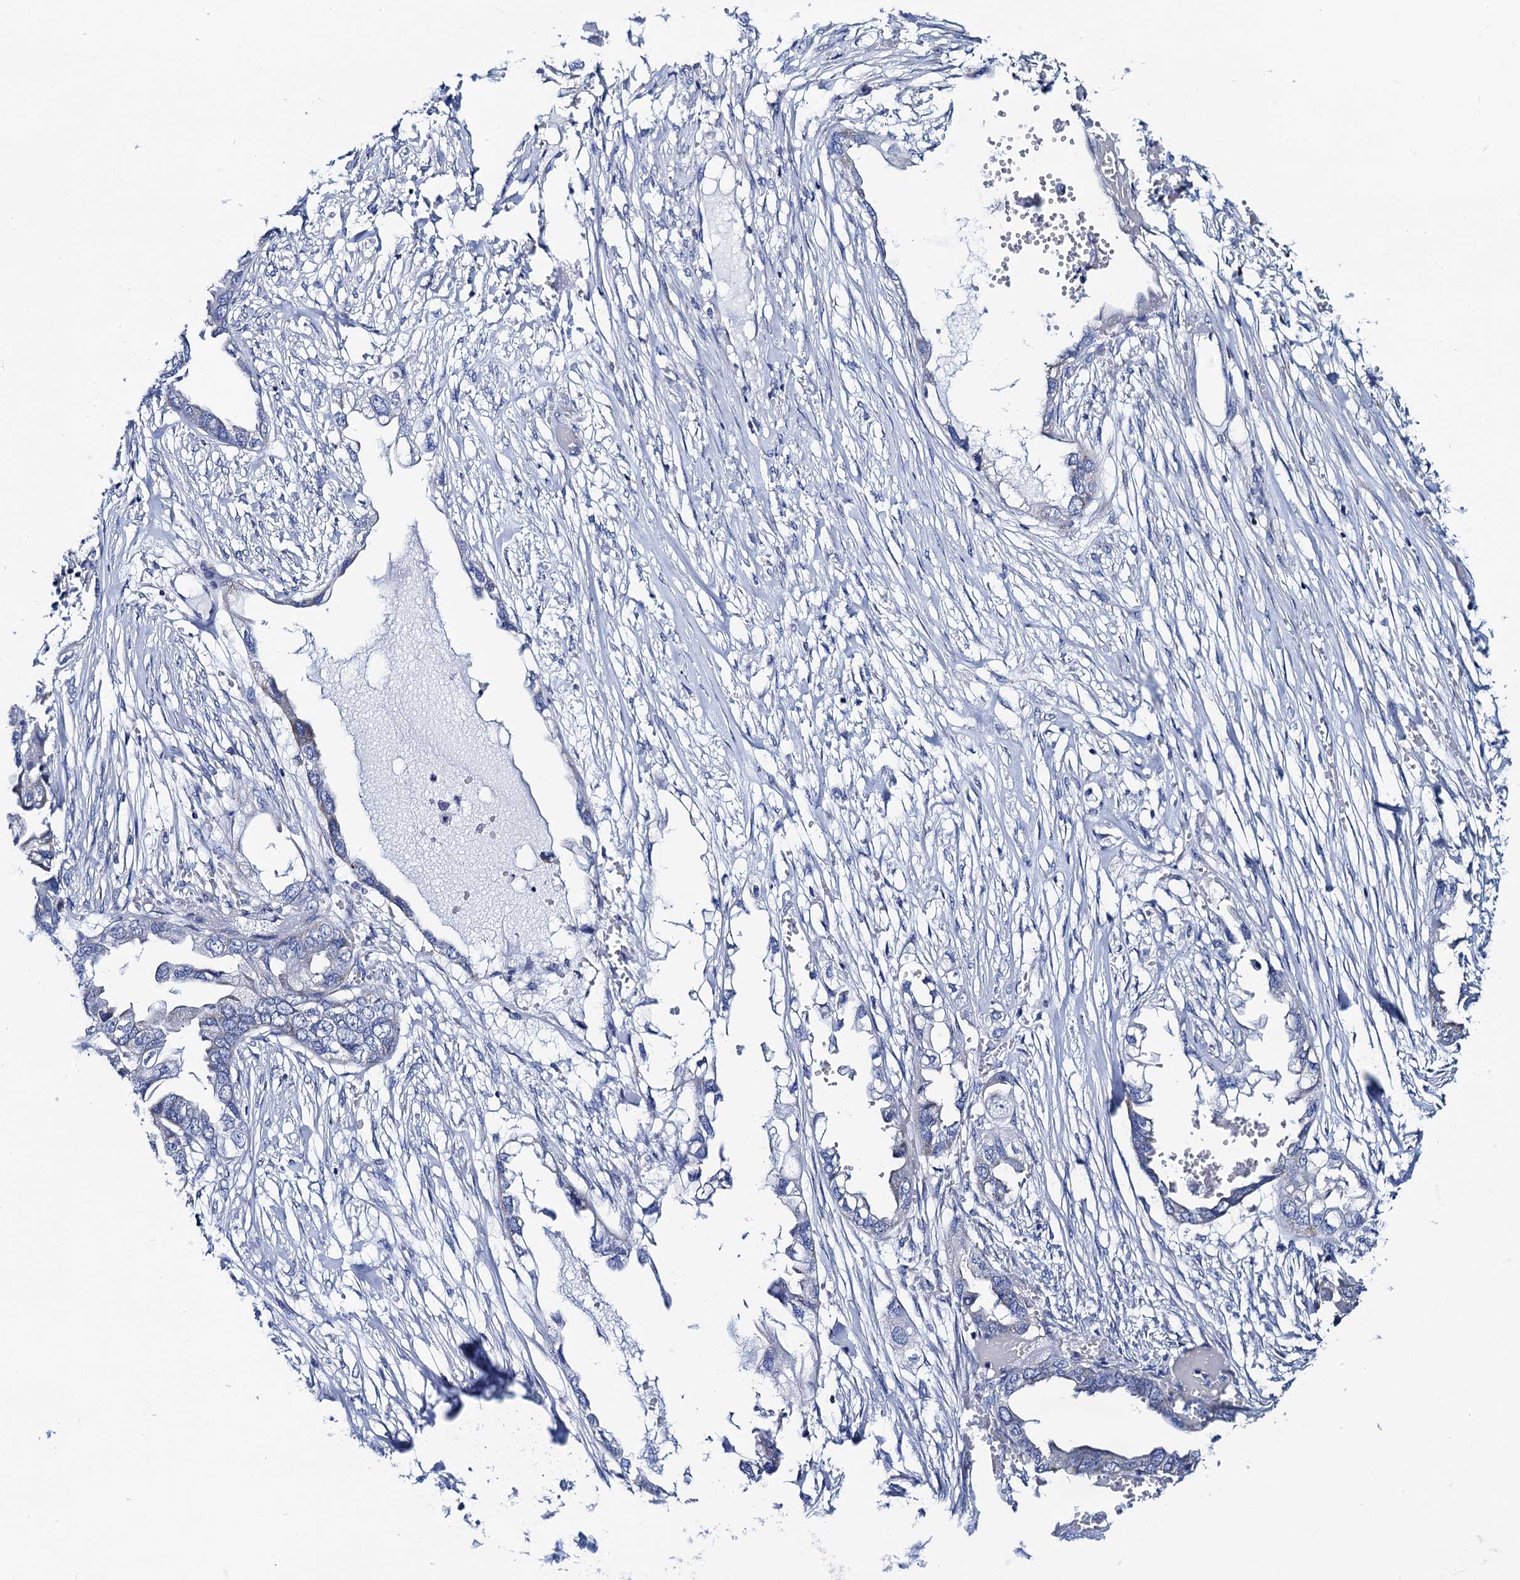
{"staining": {"intensity": "negative", "quantity": "none", "location": "none"}, "tissue": "endometrial cancer", "cell_type": "Tumor cells", "image_type": "cancer", "snomed": [{"axis": "morphology", "description": "Adenocarcinoma, NOS"}, {"axis": "morphology", "description": "Adenocarcinoma, metastatic, NOS"}, {"axis": "topography", "description": "Adipose tissue"}, {"axis": "topography", "description": "Endometrium"}], "caption": "Tumor cells show no significant staining in metastatic adenocarcinoma (endometrial).", "gene": "ACADSB", "patient": {"sex": "female", "age": 67}}